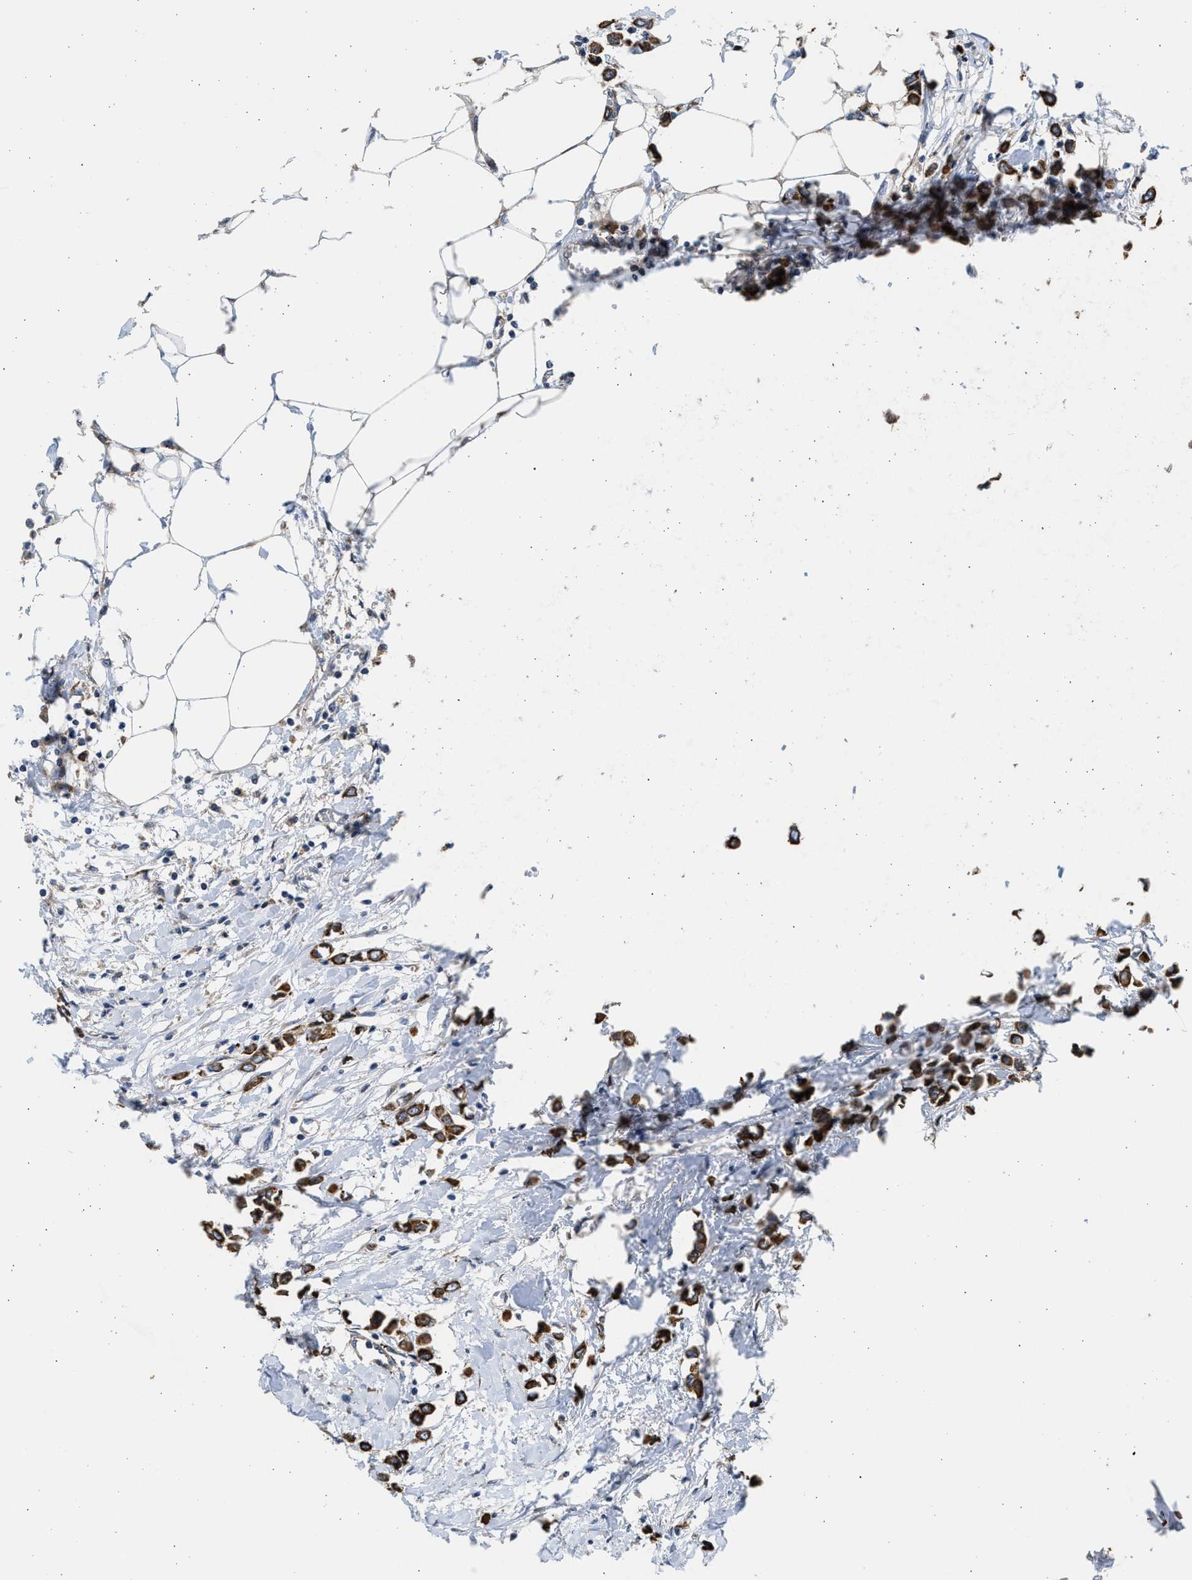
{"staining": {"intensity": "strong", "quantity": ">75%", "location": "cytoplasmic/membranous"}, "tissue": "breast cancer", "cell_type": "Tumor cells", "image_type": "cancer", "snomed": [{"axis": "morphology", "description": "Lobular carcinoma"}, {"axis": "topography", "description": "Breast"}], "caption": "Immunohistochemistry (DAB (3,3'-diaminobenzidine)) staining of human breast cancer shows strong cytoplasmic/membranous protein staining in approximately >75% of tumor cells.", "gene": "PLD2", "patient": {"sex": "female", "age": 51}}